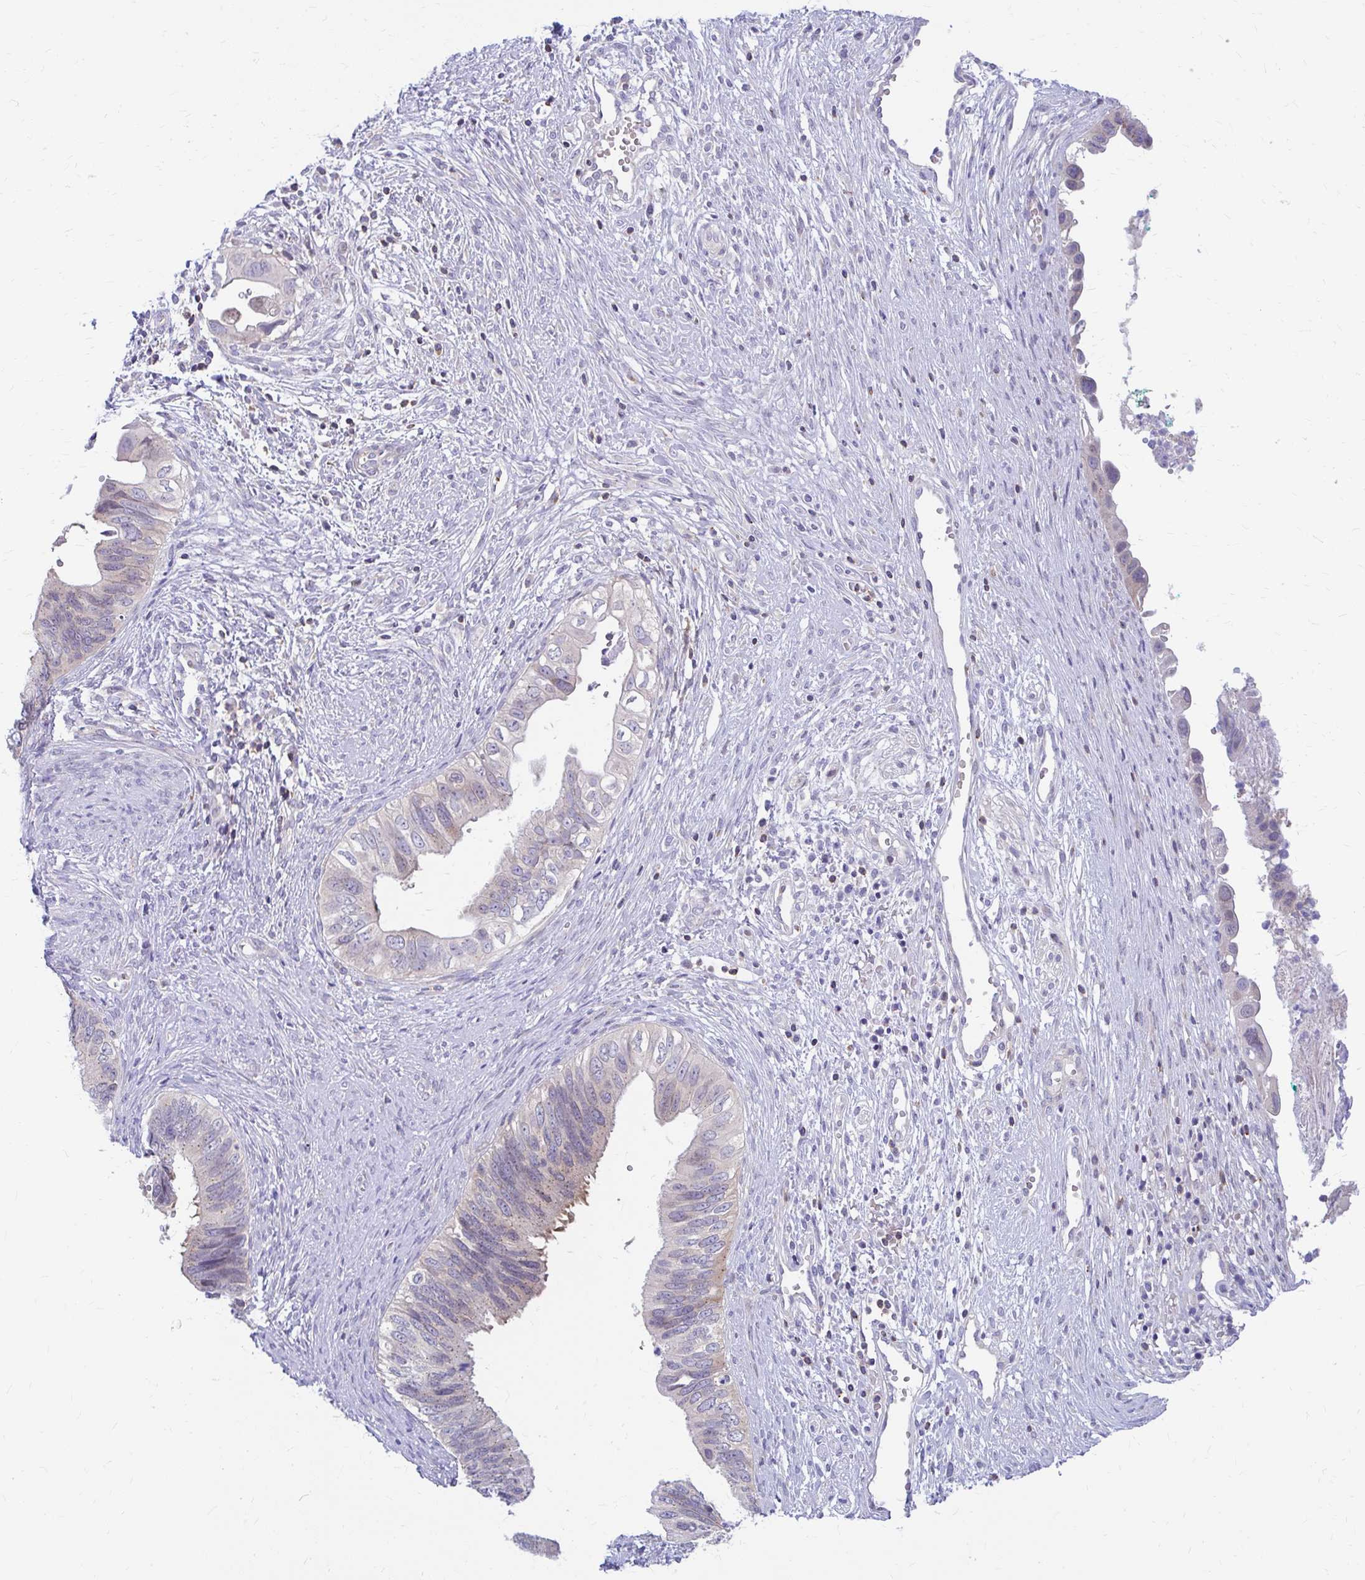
{"staining": {"intensity": "weak", "quantity": "25%-75%", "location": "cytoplasmic/membranous"}, "tissue": "cervical cancer", "cell_type": "Tumor cells", "image_type": "cancer", "snomed": [{"axis": "morphology", "description": "Adenocarcinoma, NOS"}, {"axis": "topography", "description": "Cervix"}], "caption": "Immunohistochemical staining of human cervical adenocarcinoma shows low levels of weak cytoplasmic/membranous positivity in approximately 25%-75% of tumor cells.", "gene": "RADIL", "patient": {"sex": "female", "age": 42}}